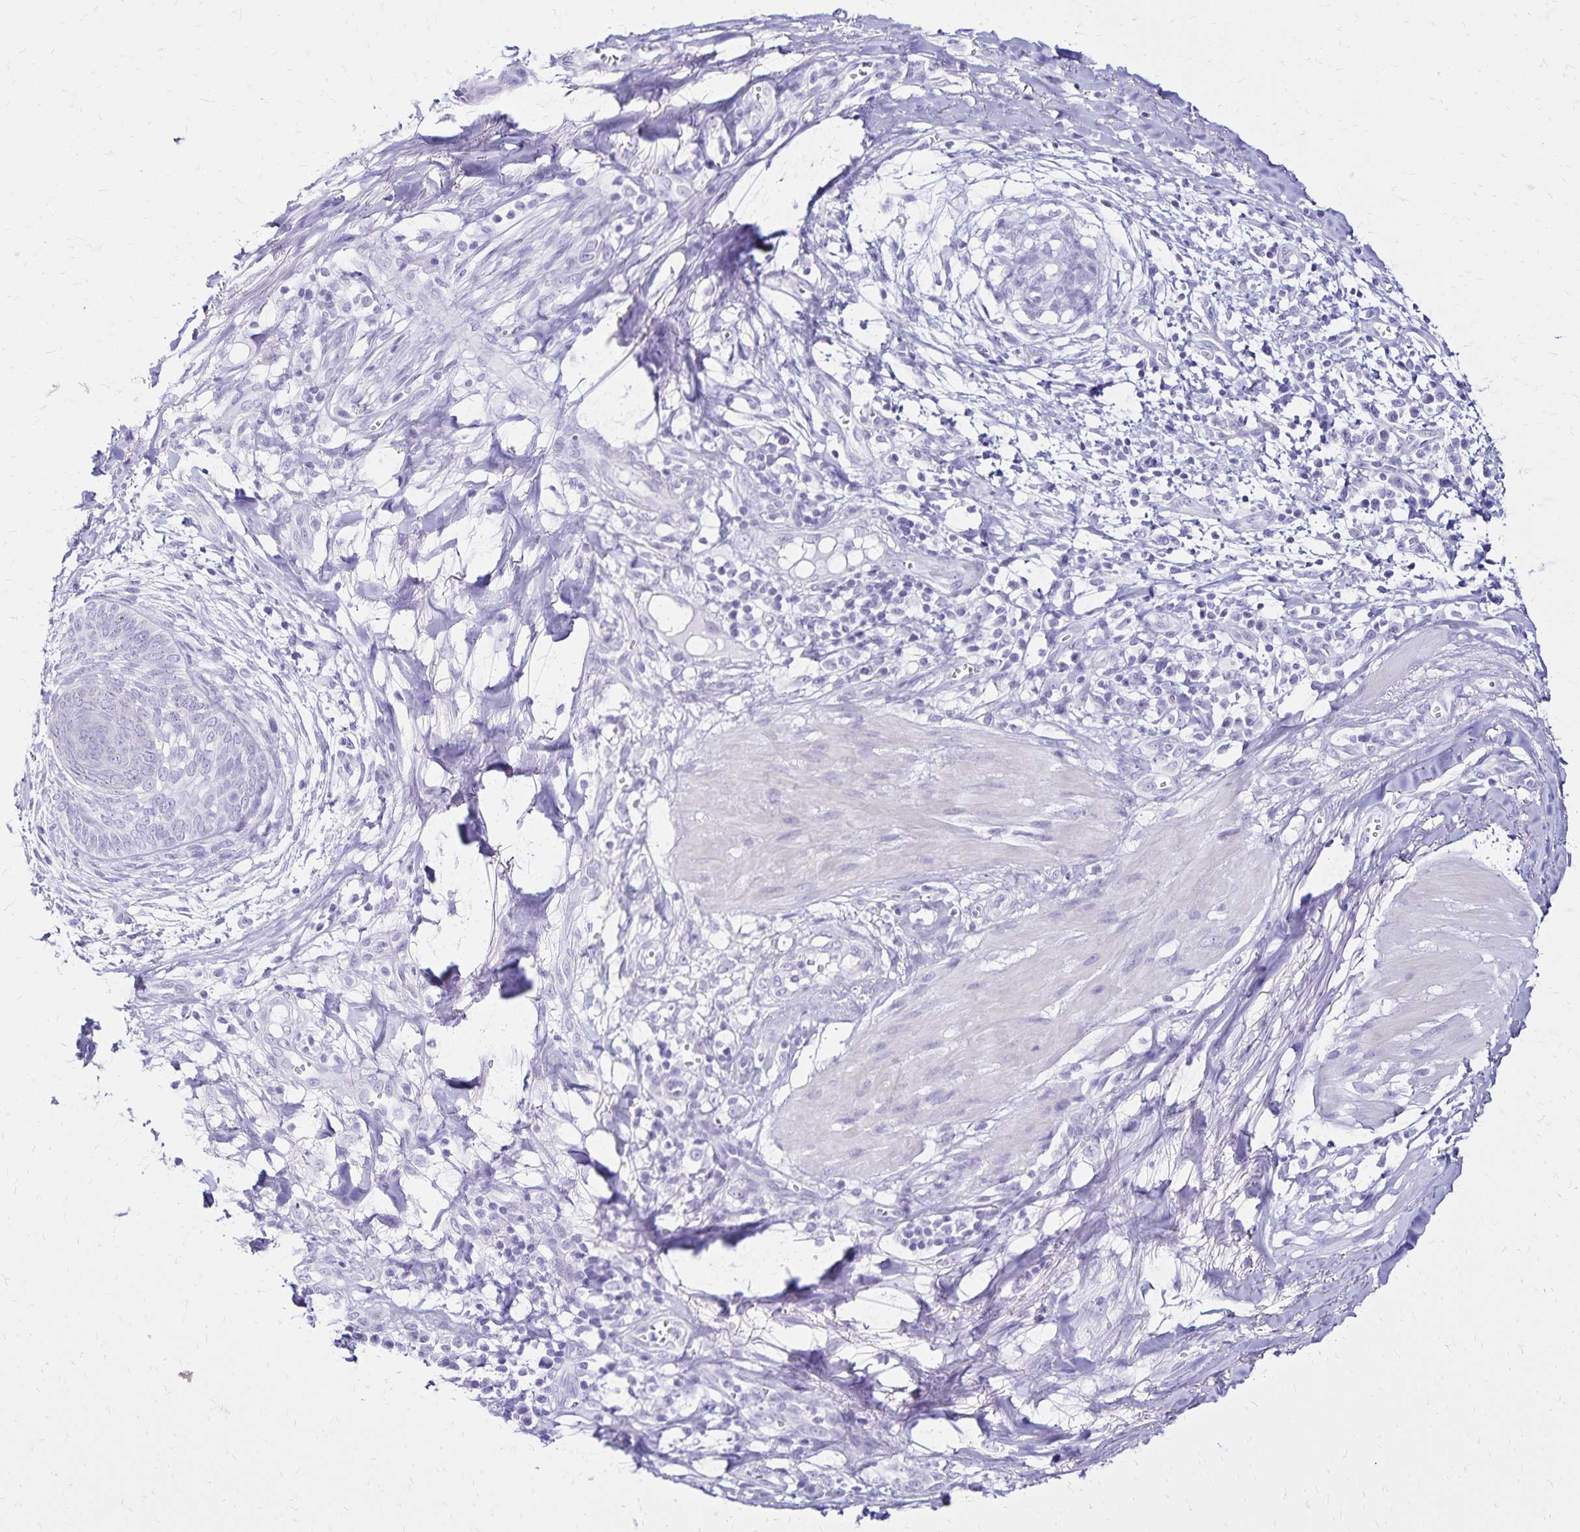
{"staining": {"intensity": "negative", "quantity": "none", "location": "none"}, "tissue": "melanoma", "cell_type": "Tumor cells", "image_type": "cancer", "snomed": [{"axis": "morphology", "description": "Malignant melanoma, NOS"}, {"axis": "topography", "description": "Skin"}], "caption": "Melanoma stained for a protein using immunohistochemistry (IHC) reveals no positivity tumor cells.", "gene": "LIN28B", "patient": {"sex": "male", "age": 51}}